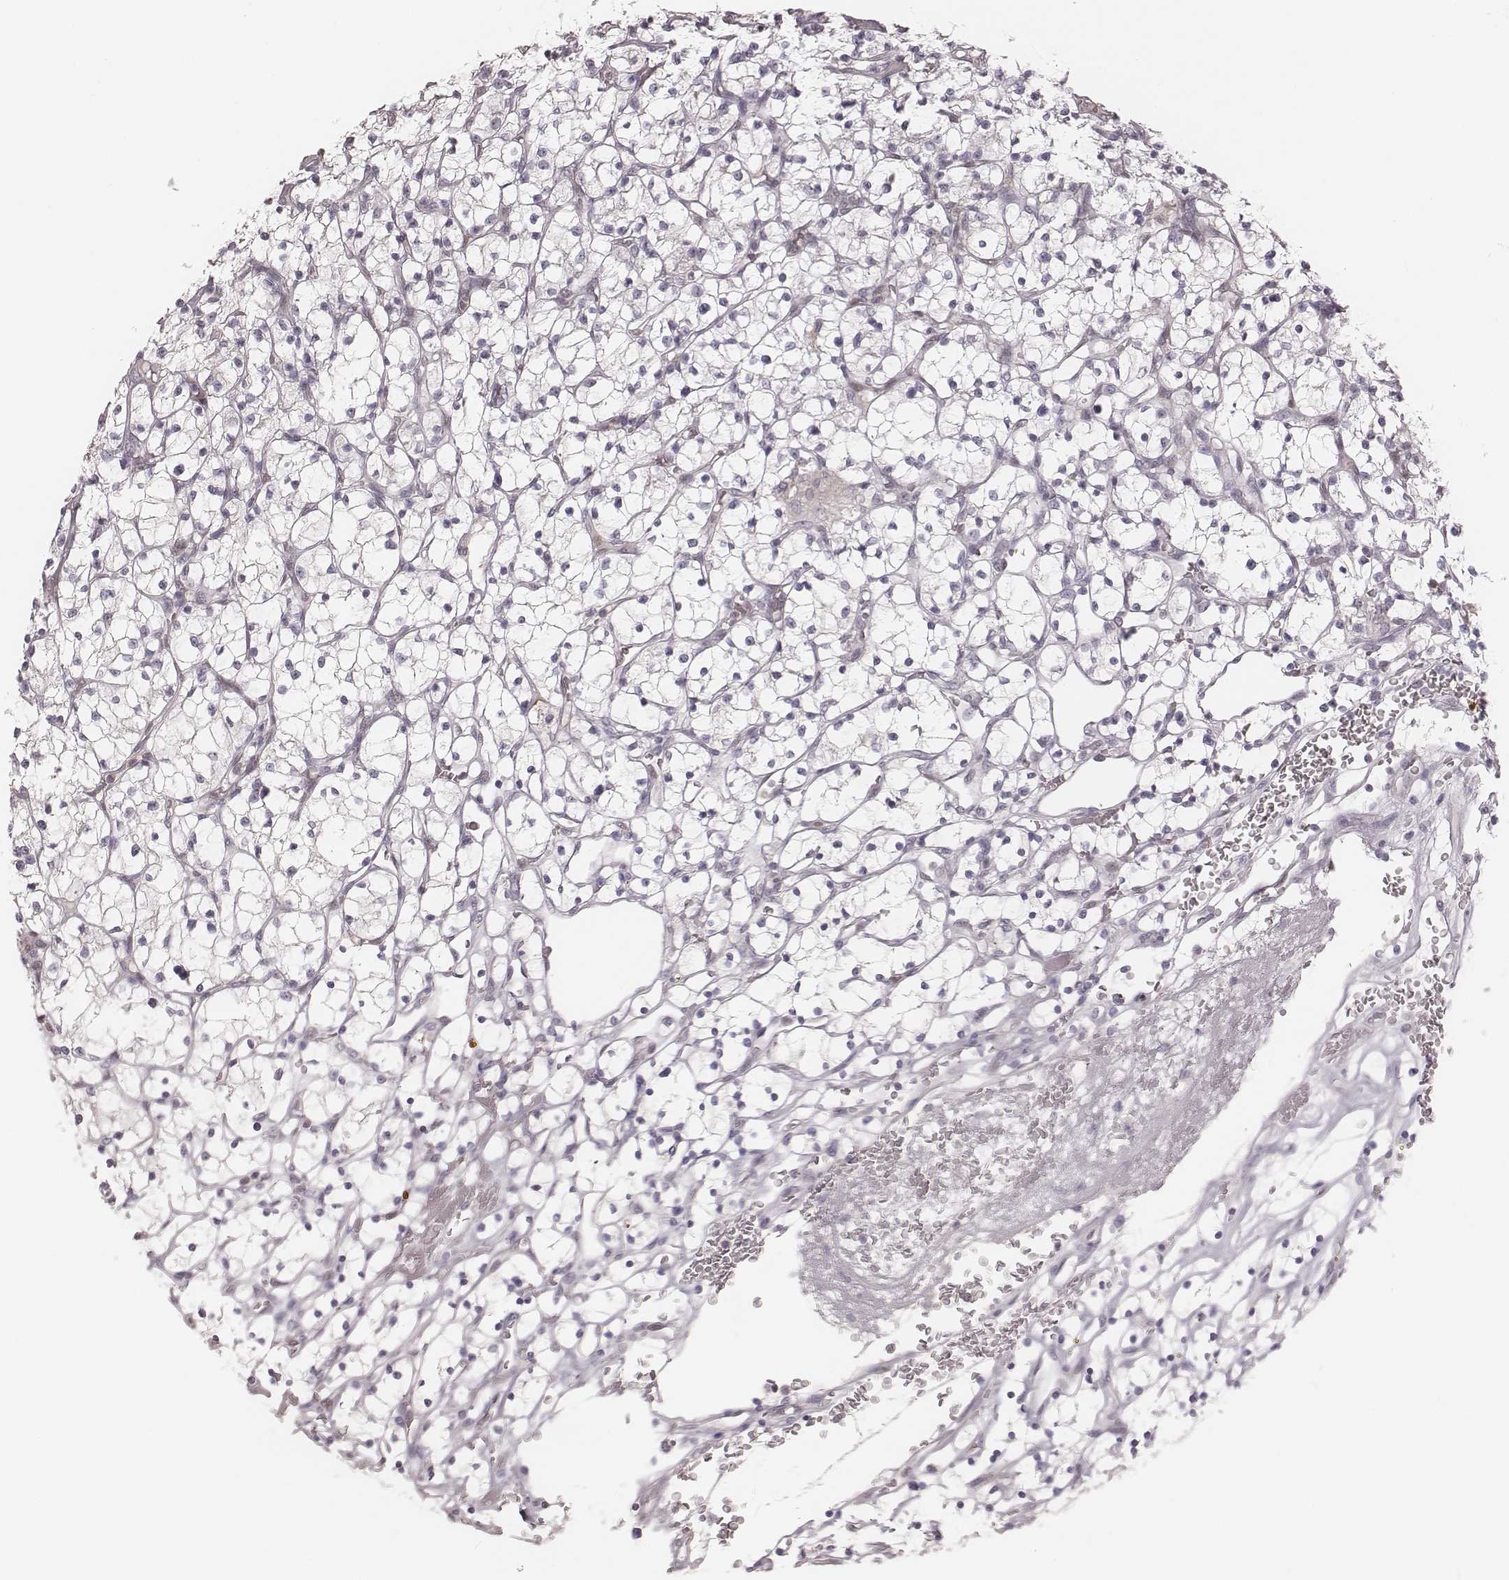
{"staining": {"intensity": "negative", "quantity": "none", "location": "none"}, "tissue": "renal cancer", "cell_type": "Tumor cells", "image_type": "cancer", "snomed": [{"axis": "morphology", "description": "Adenocarcinoma, NOS"}, {"axis": "topography", "description": "Kidney"}], "caption": "High magnification brightfield microscopy of renal adenocarcinoma stained with DAB (brown) and counterstained with hematoxylin (blue): tumor cells show no significant positivity.", "gene": "MSX1", "patient": {"sex": "female", "age": 64}}